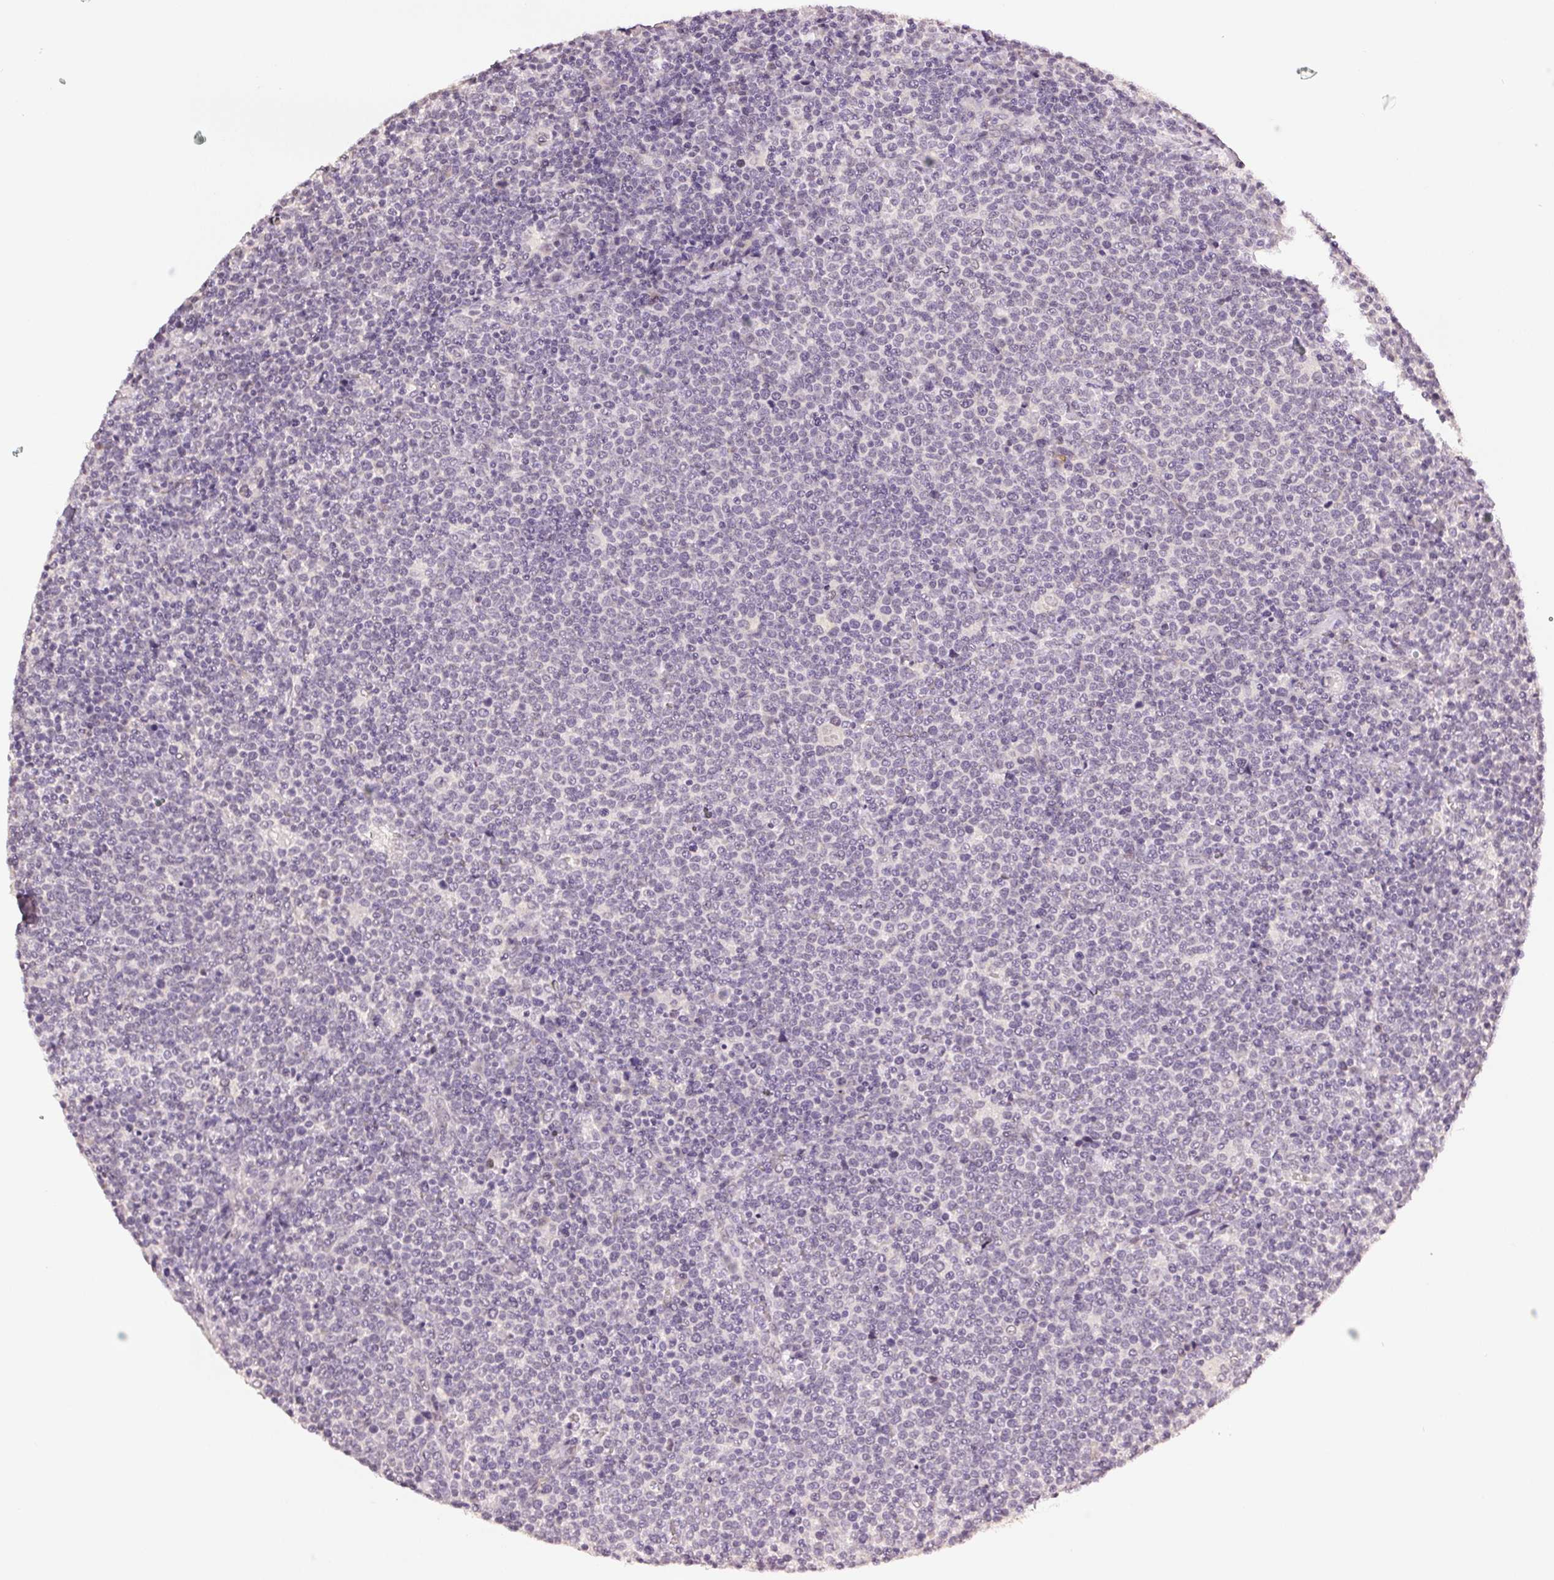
{"staining": {"intensity": "negative", "quantity": "none", "location": "none"}, "tissue": "lymphoma", "cell_type": "Tumor cells", "image_type": "cancer", "snomed": [{"axis": "morphology", "description": "Malignant lymphoma, non-Hodgkin's type, High grade"}, {"axis": "topography", "description": "Lymph node"}], "caption": "IHC histopathology image of human malignant lymphoma, non-Hodgkin's type (high-grade) stained for a protein (brown), which shows no staining in tumor cells.", "gene": "PLCB1", "patient": {"sex": "male", "age": 61}}